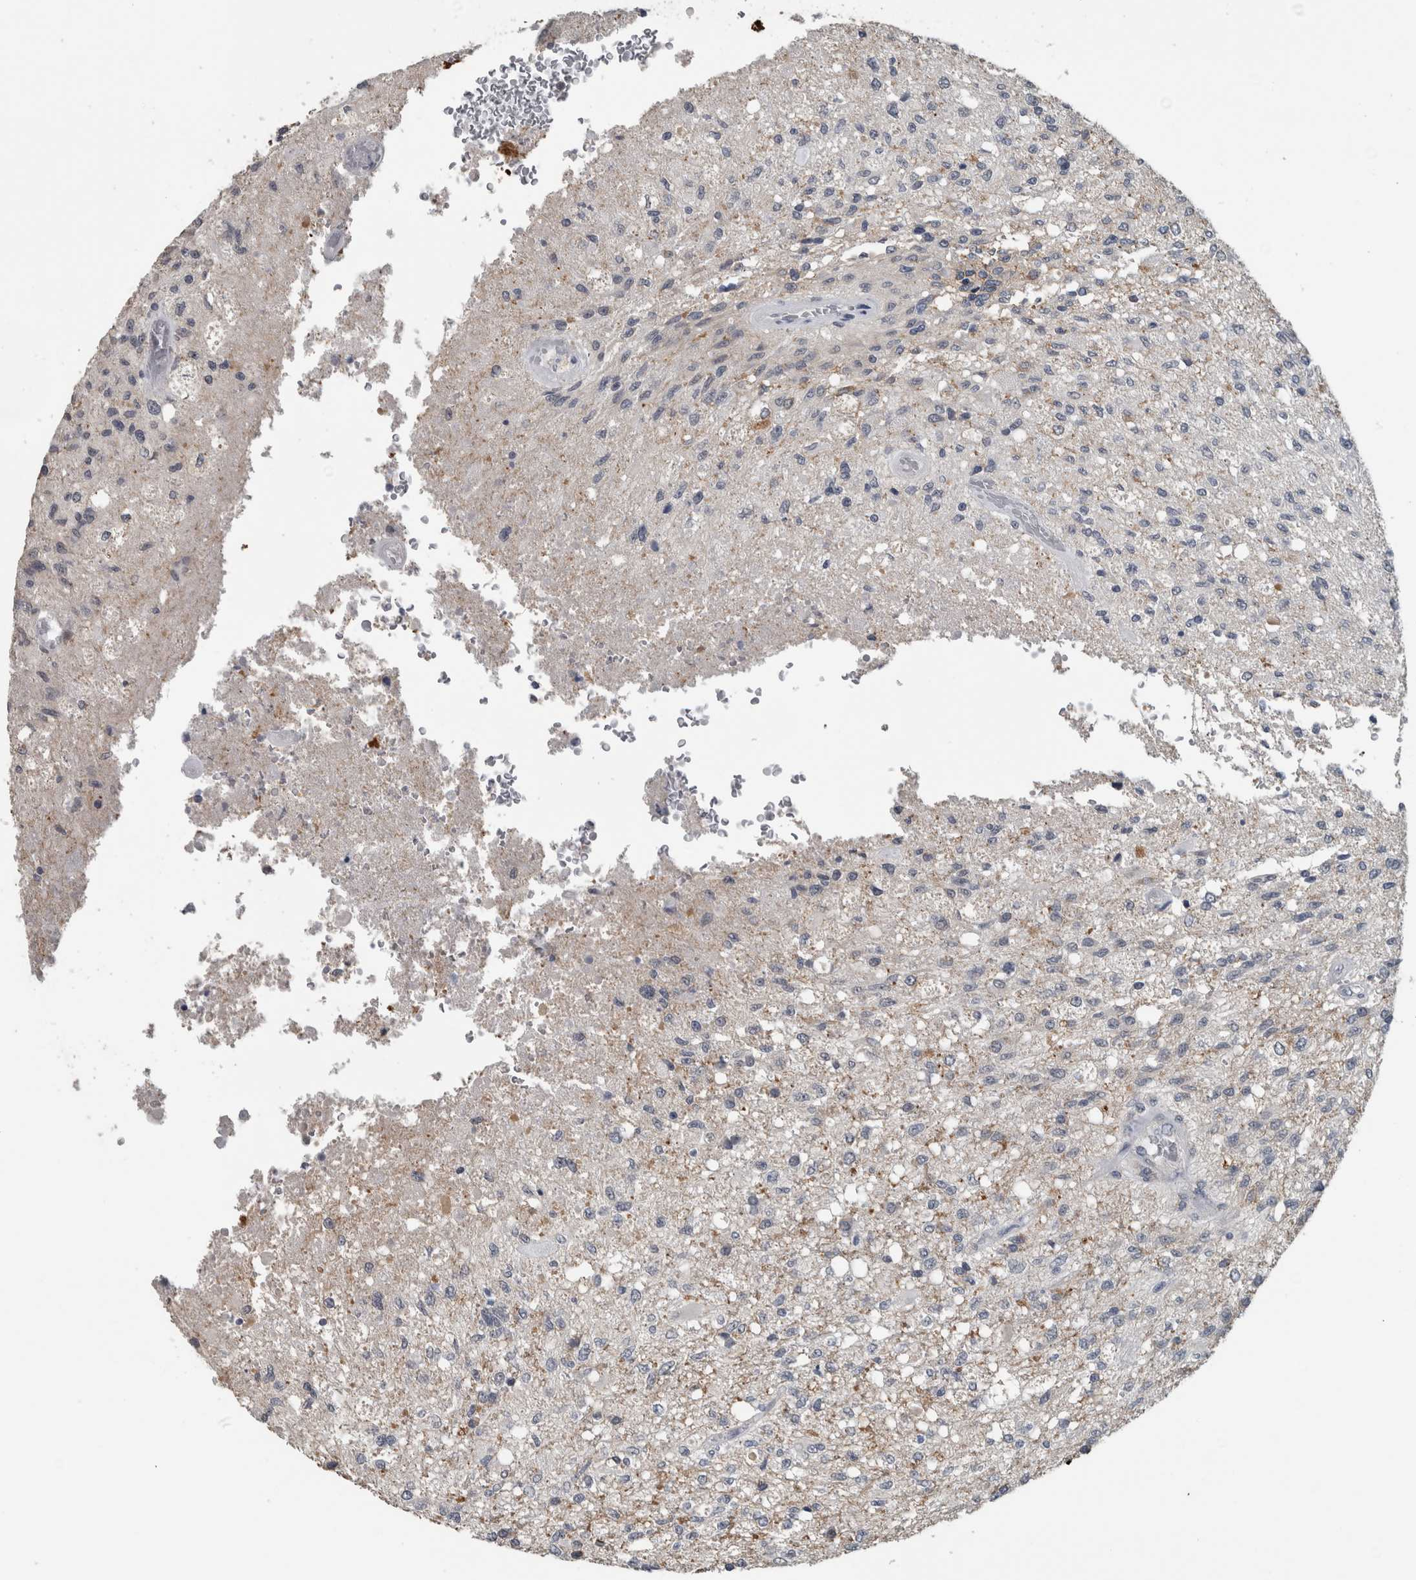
{"staining": {"intensity": "negative", "quantity": "none", "location": "none"}, "tissue": "glioma", "cell_type": "Tumor cells", "image_type": "cancer", "snomed": [{"axis": "morphology", "description": "Normal tissue, NOS"}, {"axis": "morphology", "description": "Glioma, malignant, High grade"}, {"axis": "topography", "description": "Cerebral cortex"}], "caption": "IHC of human high-grade glioma (malignant) displays no expression in tumor cells.", "gene": "ACSF2", "patient": {"sex": "male", "age": 77}}